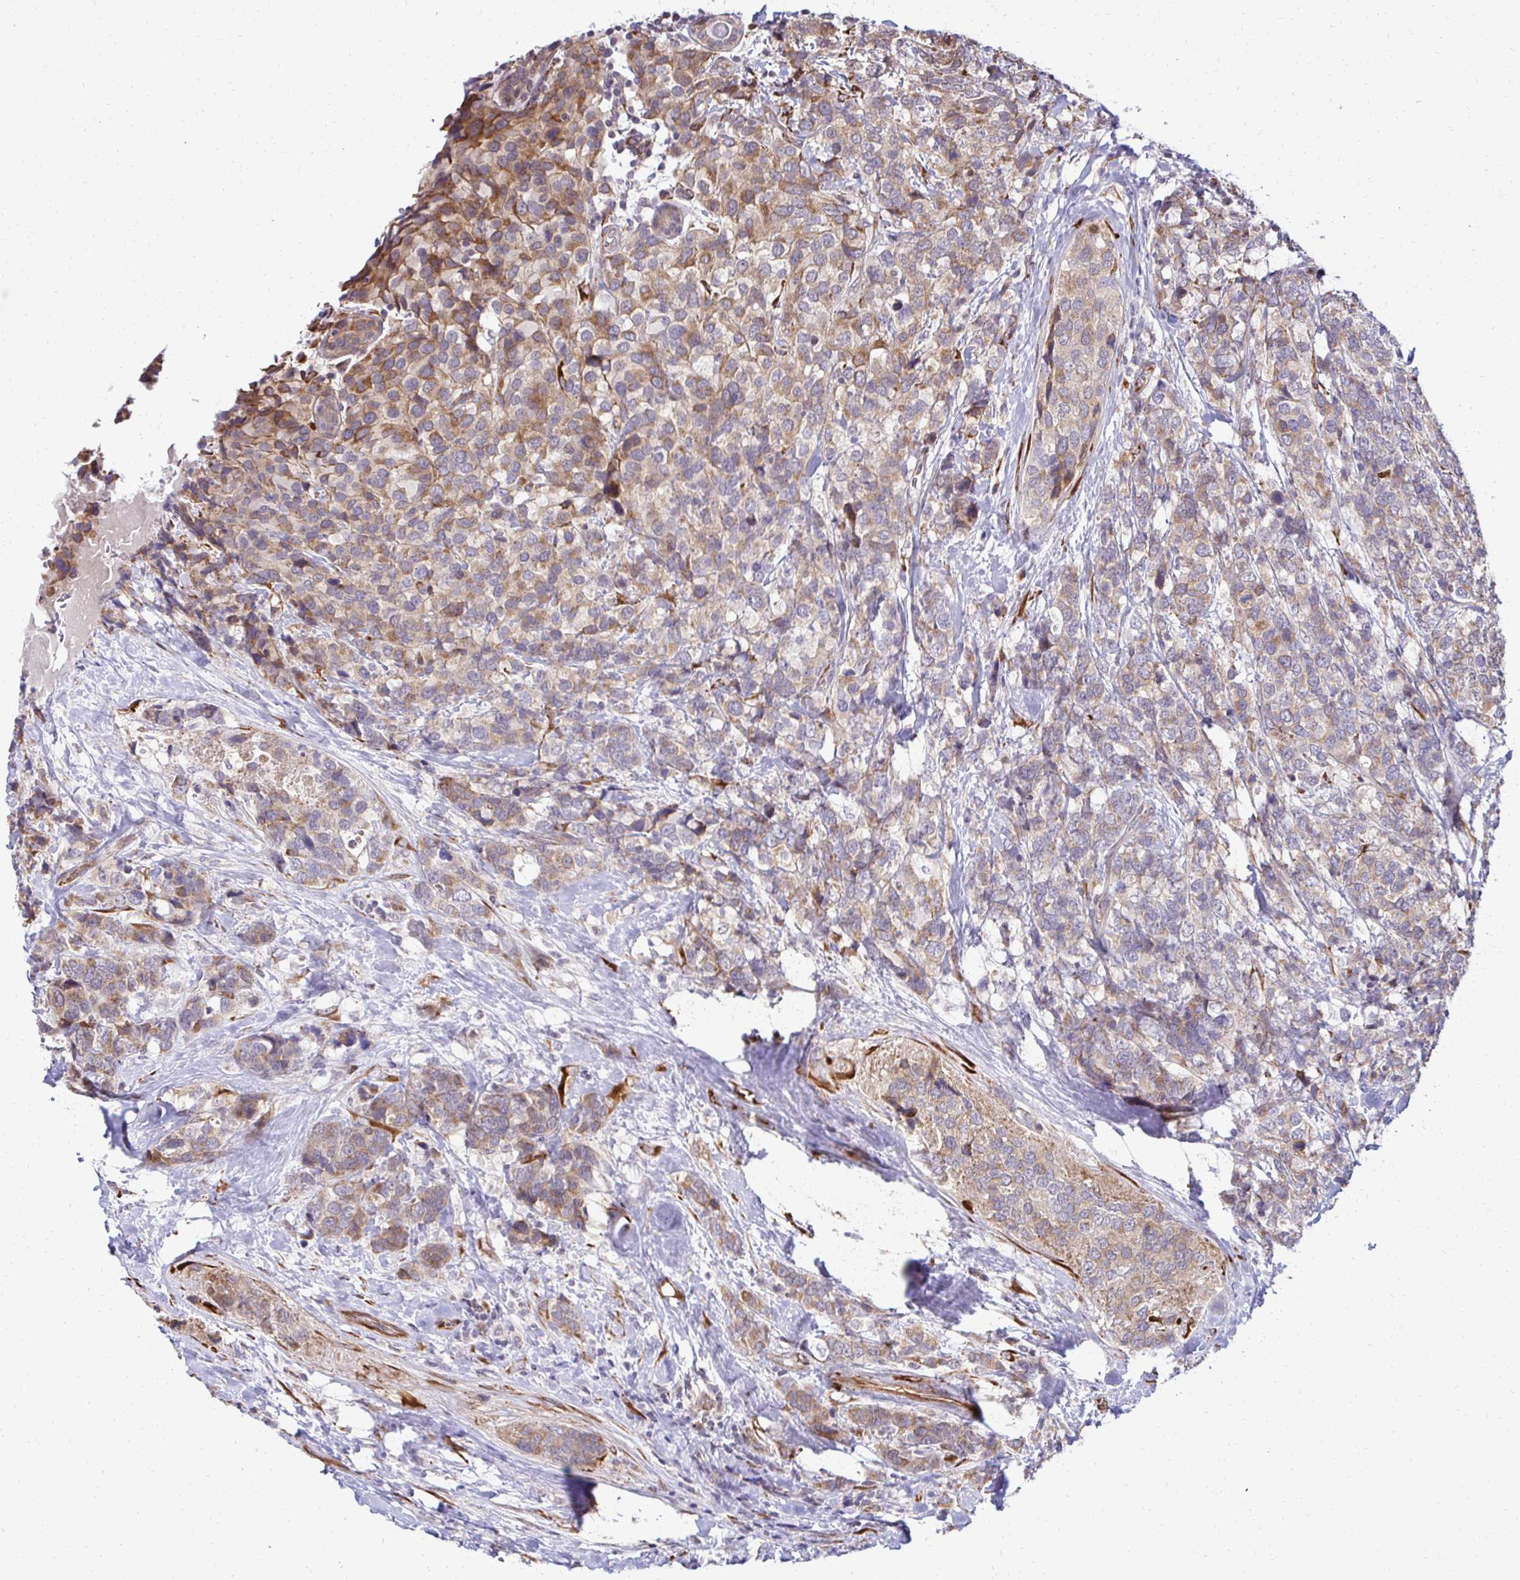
{"staining": {"intensity": "moderate", "quantity": "25%-75%", "location": "cytoplasmic/membranous"}, "tissue": "breast cancer", "cell_type": "Tumor cells", "image_type": "cancer", "snomed": [{"axis": "morphology", "description": "Lobular carcinoma"}, {"axis": "topography", "description": "Breast"}], "caption": "There is medium levels of moderate cytoplasmic/membranous staining in tumor cells of breast cancer (lobular carcinoma), as demonstrated by immunohistochemical staining (brown color).", "gene": "HPS1", "patient": {"sex": "female", "age": 59}}